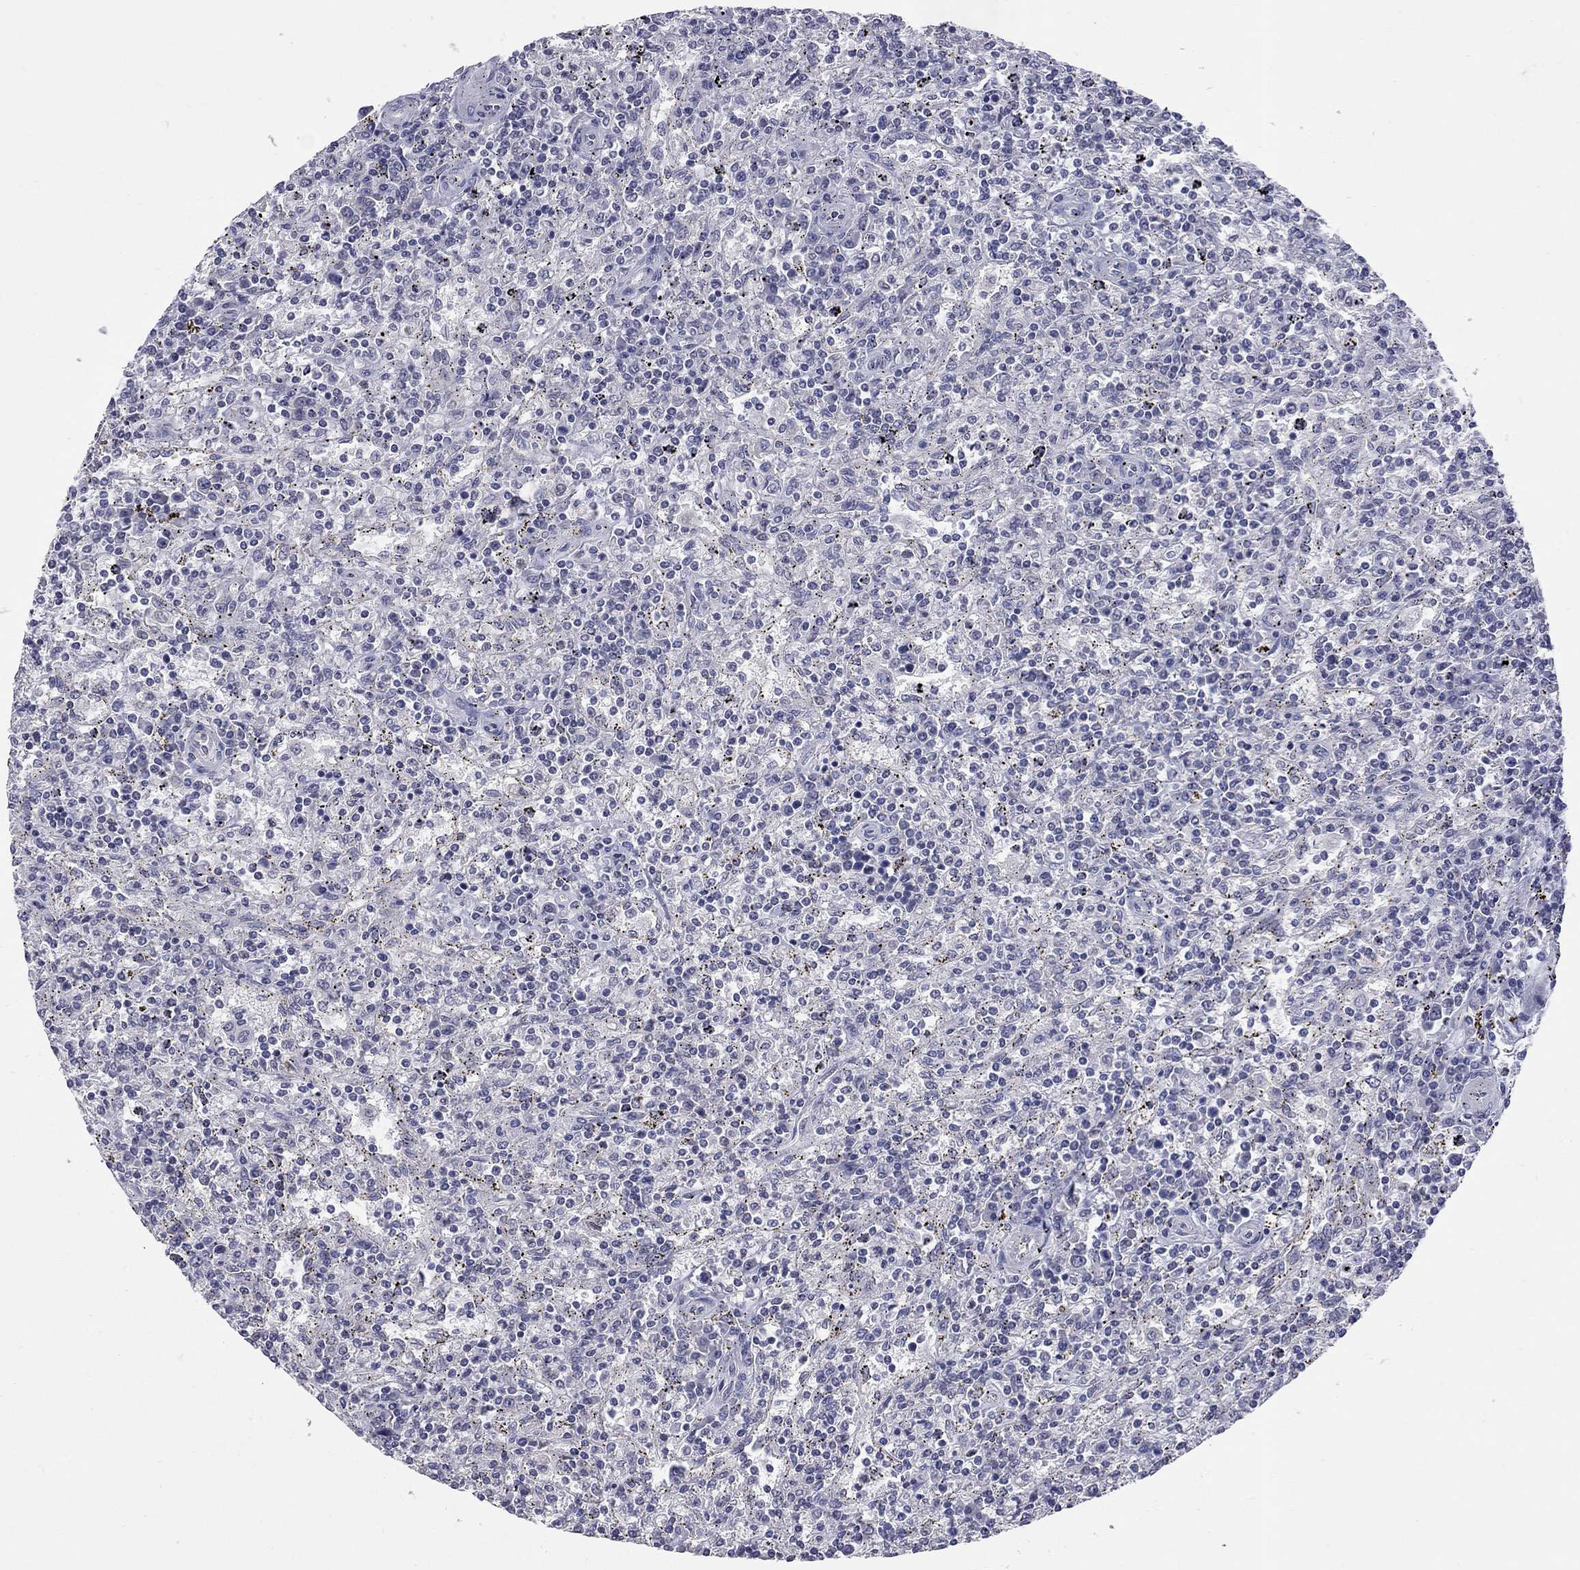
{"staining": {"intensity": "negative", "quantity": "none", "location": "none"}, "tissue": "lymphoma", "cell_type": "Tumor cells", "image_type": "cancer", "snomed": [{"axis": "morphology", "description": "Malignant lymphoma, non-Hodgkin's type, Low grade"}, {"axis": "topography", "description": "Spleen"}], "caption": "Tumor cells are negative for protein expression in human low-grade malignant lymphoma, non-Hodgkin's type.", "gene": "SHOC2", "patient": {"sex": "male", "age": 62}}